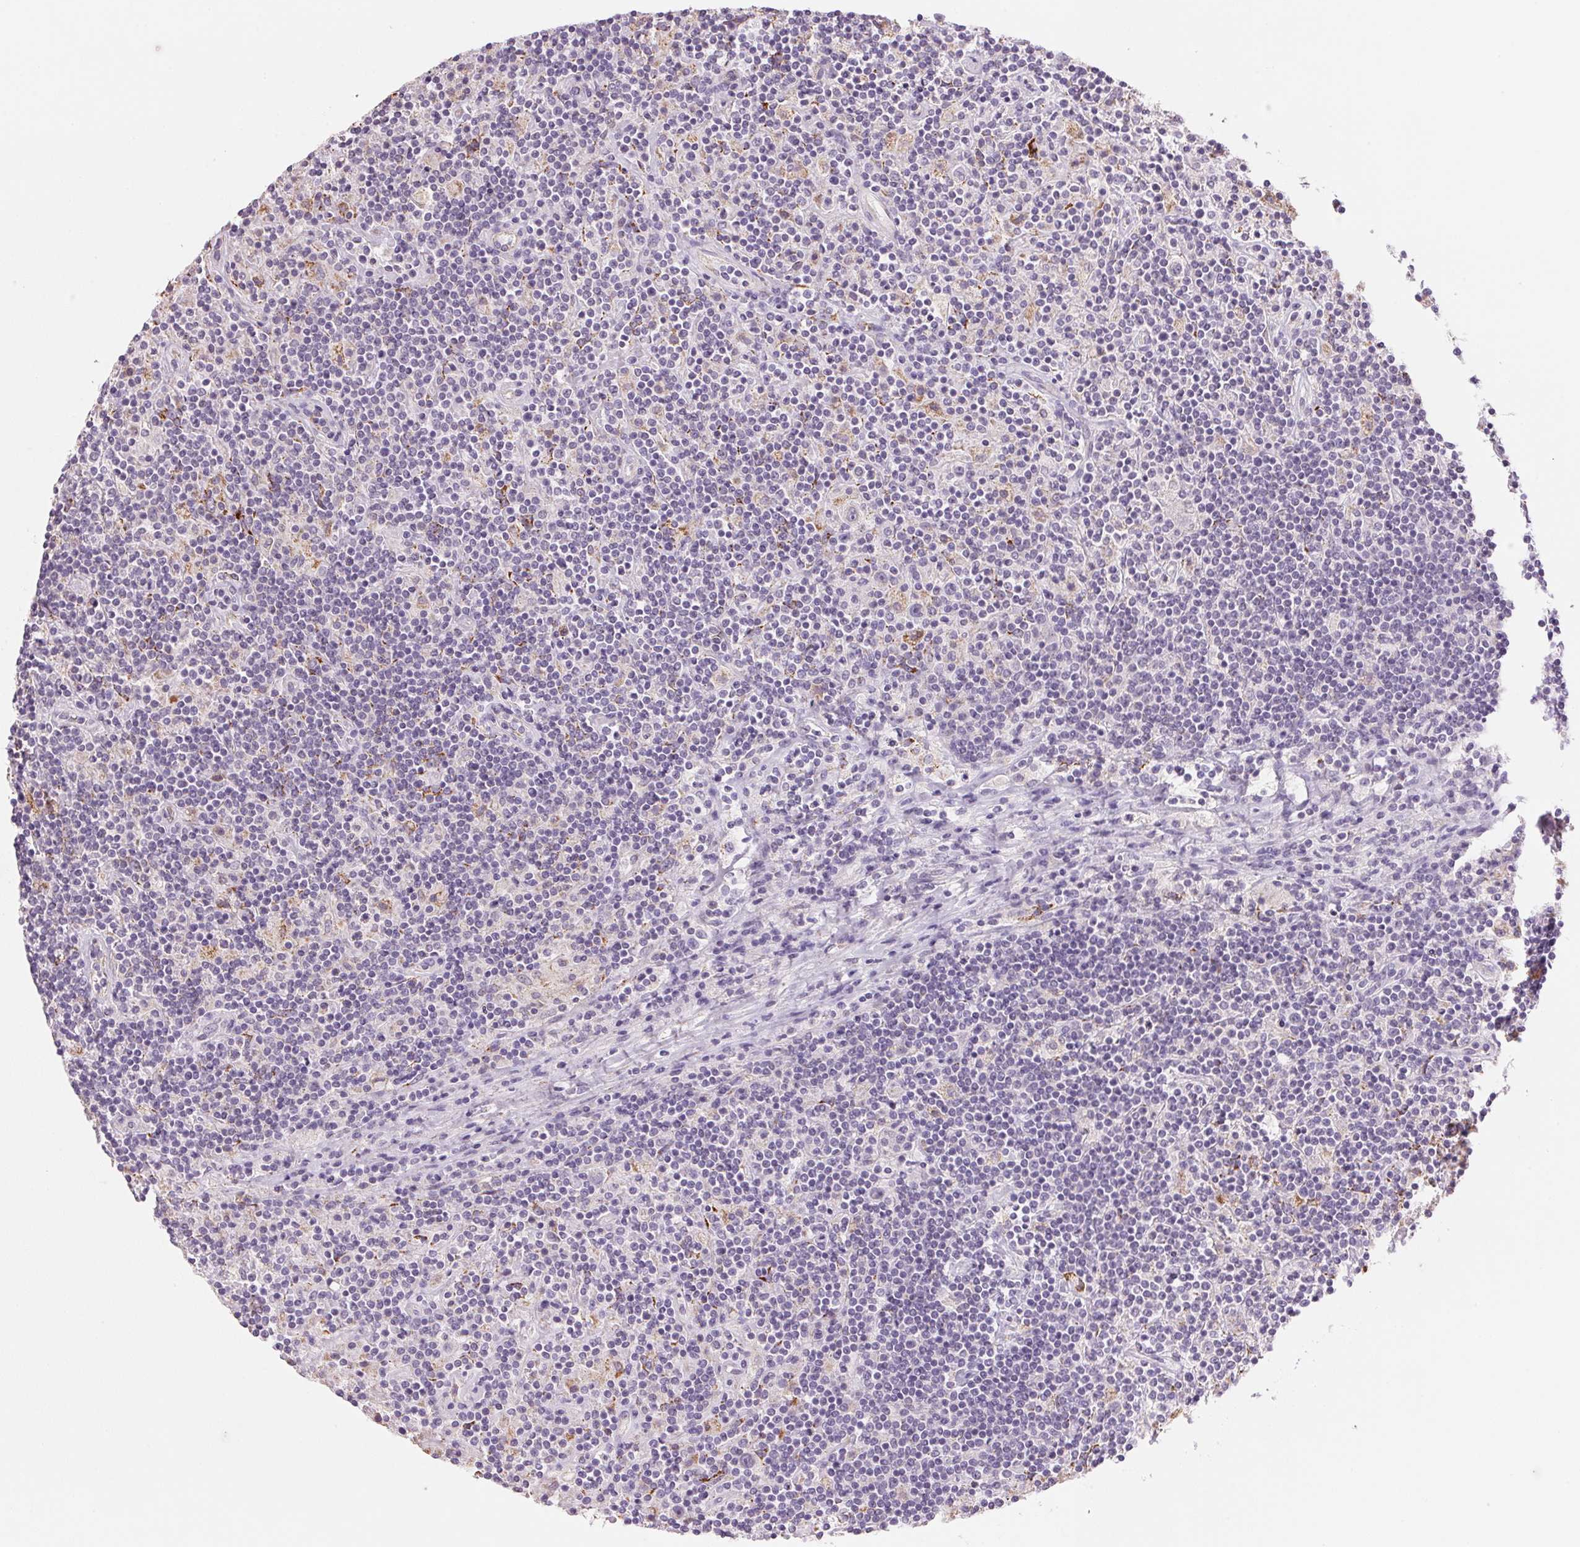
{"staining": {"intensity": "negative", "quantity": "none", "location": "none"}, "tissue": "lymphoma", "cell_type": "Tumor cells", "image_type": "cancer", "snomed": [{"axis": "morphology", "description": "Hodgkin's disease, NOS"}, {"axis": "topography", "description": "Lymph node"}], "caption": "Immunohistochemistry (IHC) histopathology image of neoplastic tissue: human lymphoma stained with DAB displays no significant protein expression in tumor cells.", "gene": "CYP11B1", "patient": {"sex": "male", "age": 70}}